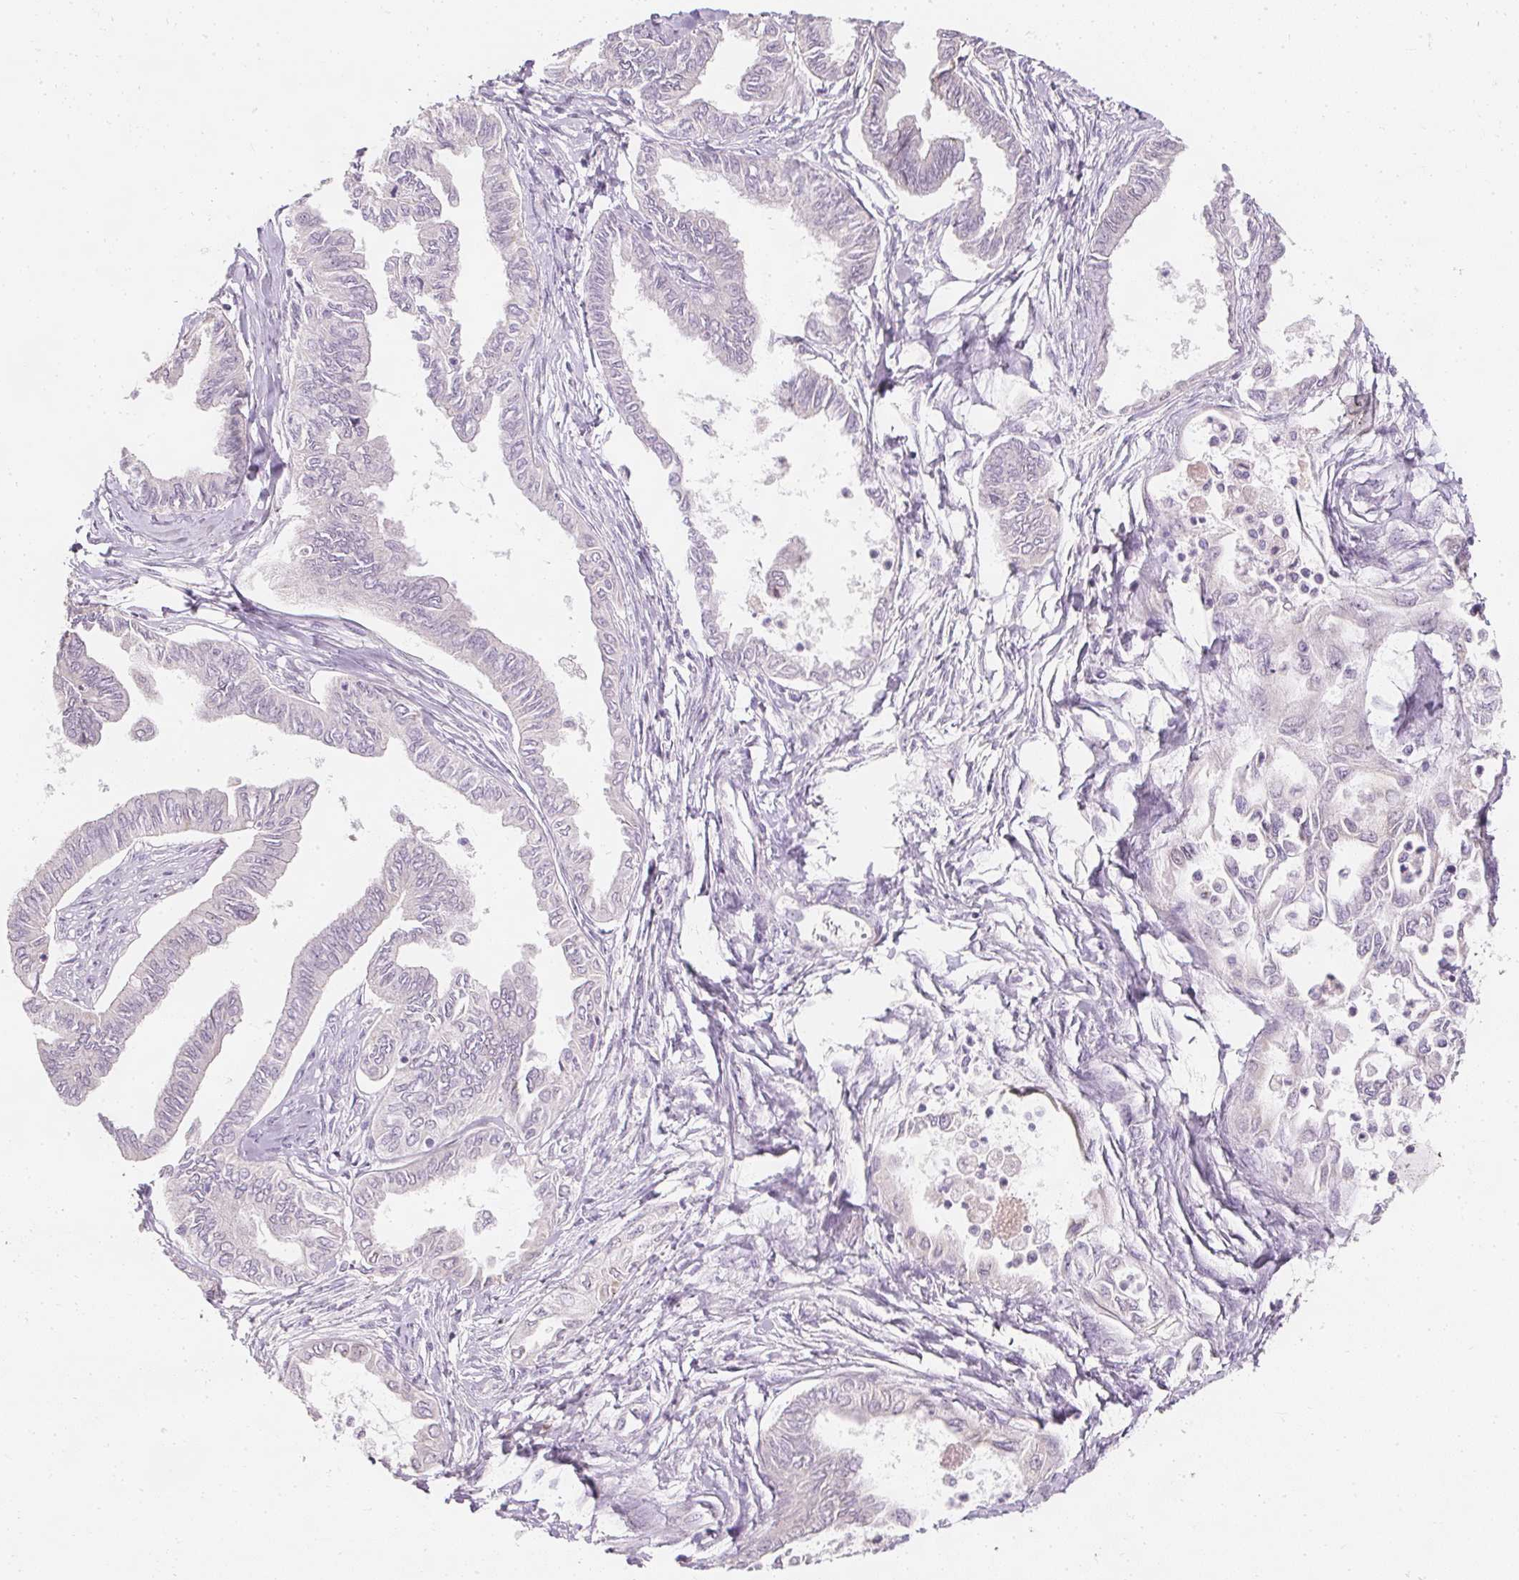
{"staining": {"intensity": "negative", "quantity": "none", "location": "none"}, "tissue": "ovarian cancer", "cell_type": "Tumor cells", "image_type": "cancer", "snomed": [{"axis": "morphology", "description": "Carcinoma, endometroid"}, {"axis": "topography", "description": "Ovary"}], "caption": "Tumor cells are negative for brown protein staining in ovarian endometroid carcinoma.", "gene": "ELAVL3", "patient": {"sex": "female", "age": 70}}